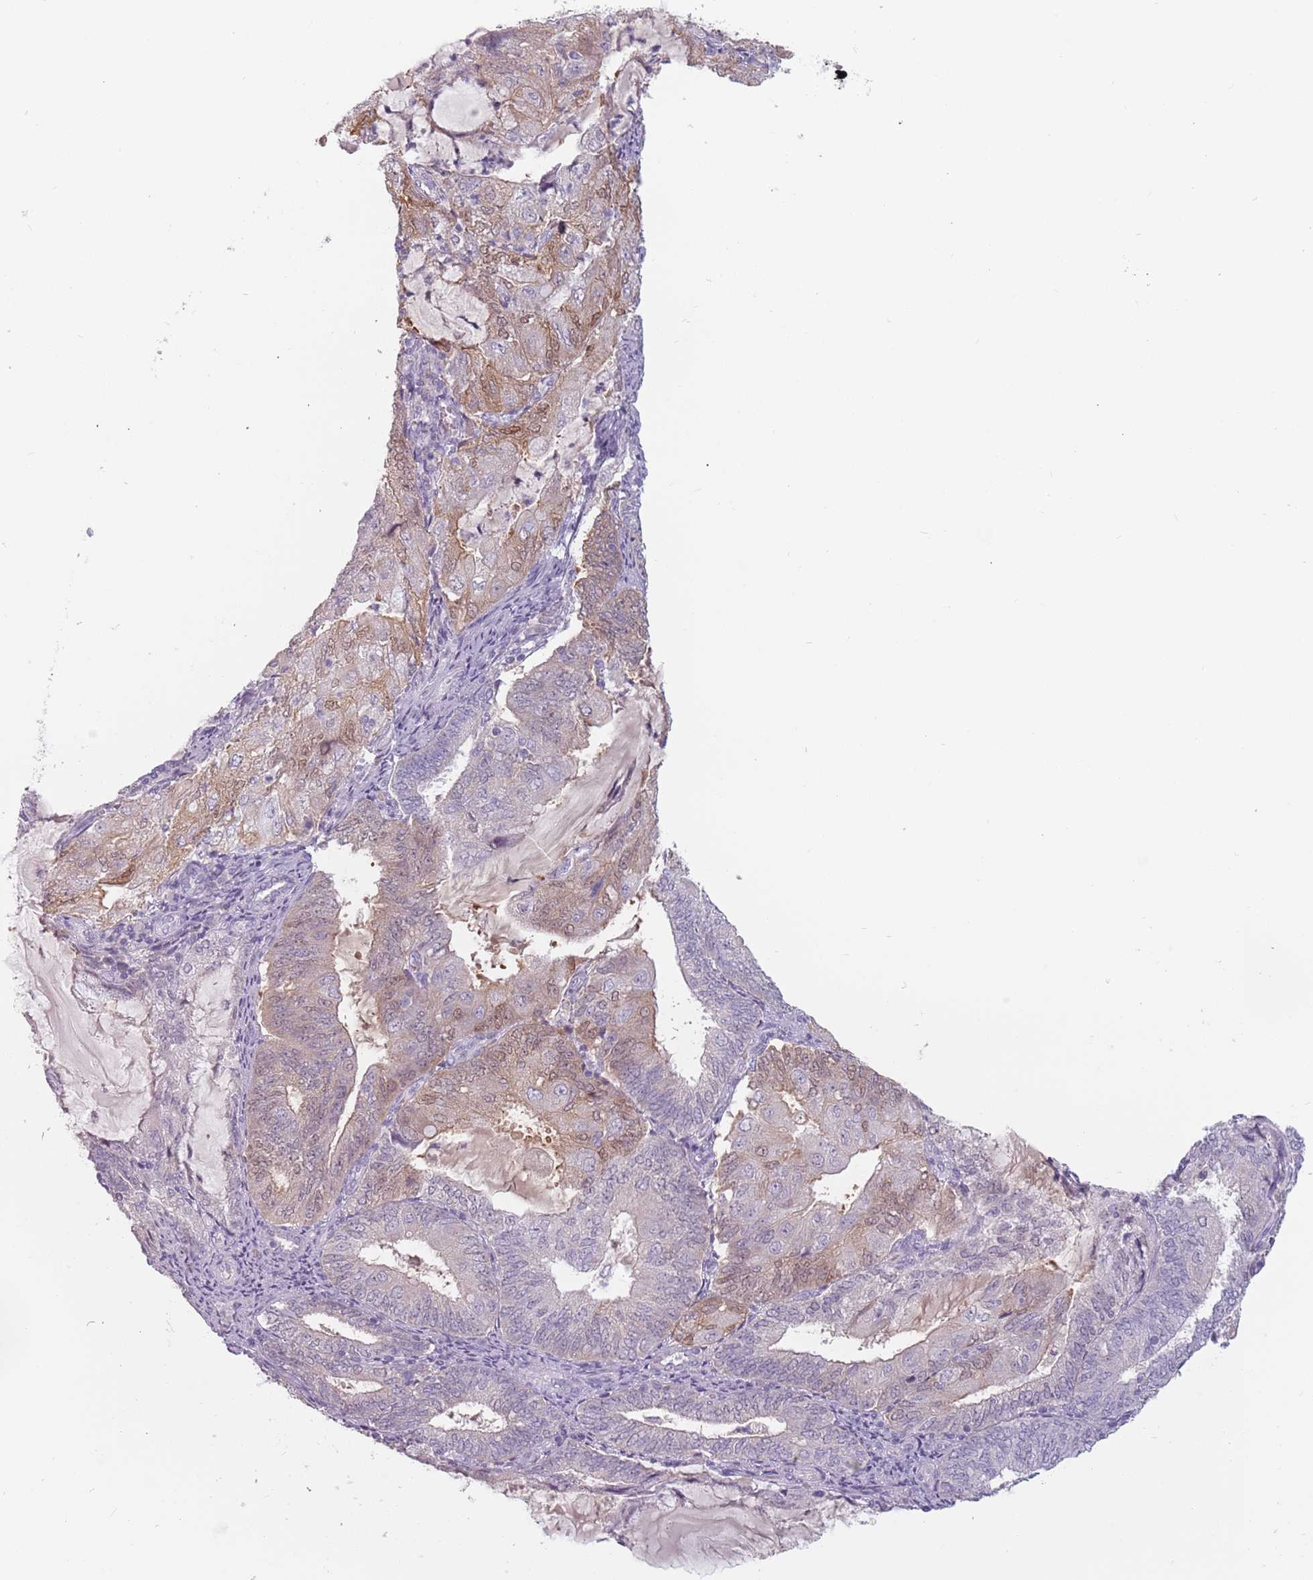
{"staining": {"intensity": "weak", "quantity": "<25%", "location": "cytoplasmic/membranous,nuclear"}, "tissue": "endometrial cancer", "cell_type": "Tumor cells", "image_type": "cancer", "snomed": [{"axis": "morphology", "description": "Adenocarcinoma, NOS"}, {"axis": "topography", "description": "Endometrium"}], "caption": "The image exhibits no significant expression in tumor cells of endometrial adenocarcinoma.", "gene": "CEP19", "patient": {"sex": "female", "age": 81}}